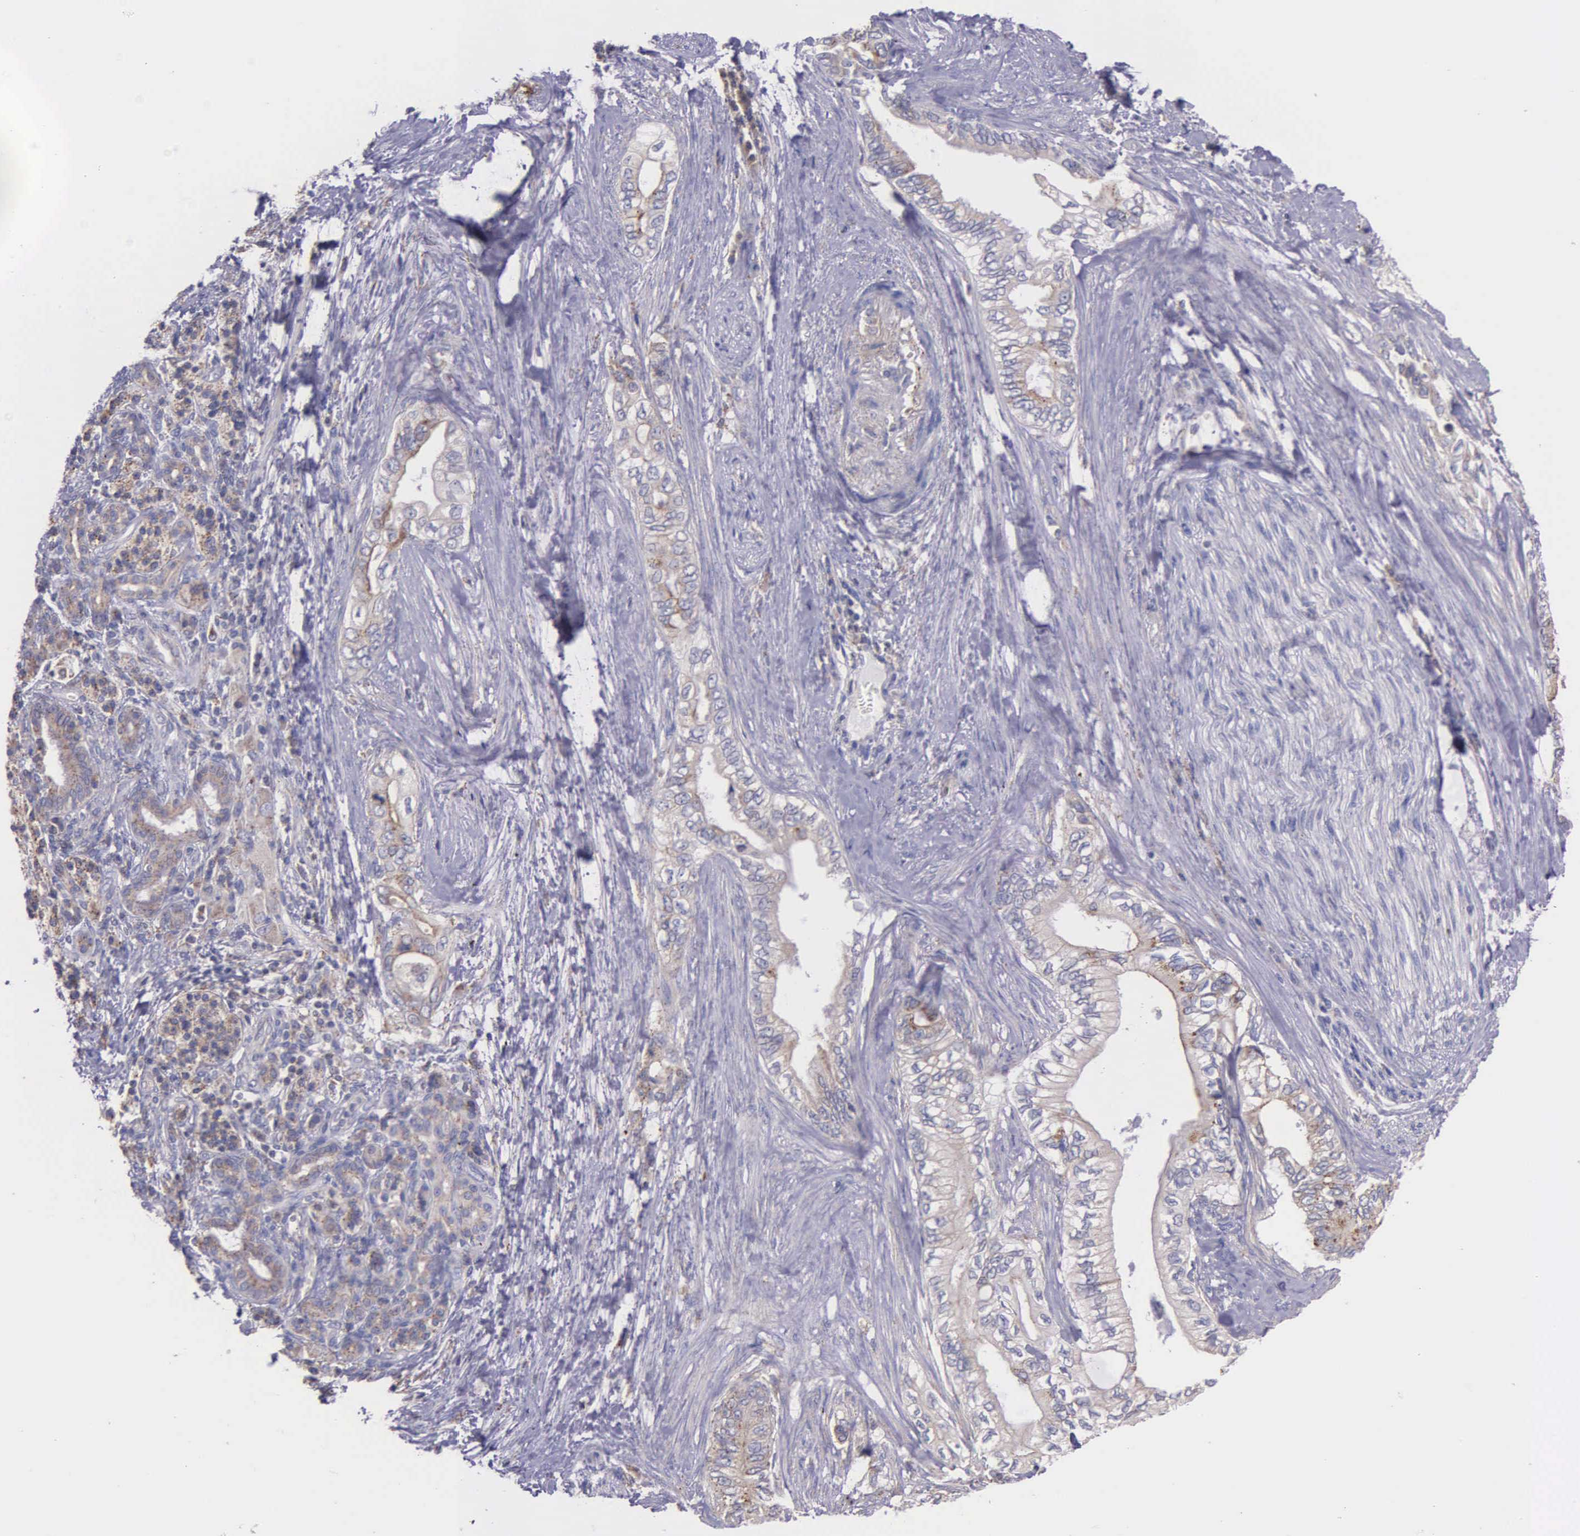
{"staining": {"intensity": "weak", "quantity": "25%-75%", "location": "cytoplasmic/membranous"}, "tissue": "pancreatic cancer", "cell_type": "Tumor cells", "image_type": "cancer", "snomed": [{"axis": "morphology", "description": "Adenocarcinoma, NOS"}, {"axis": "topography", "description": "Pancreas"}], "caption": "DAB (3,3'-diaminobenzidine) immunohistochemical staining of human adenocarcinoma (pancreatic) demonstrates weak cytoplasmic/membranous protein positivity in about 25%-75% of tumor cells.", "gene": "MIA2", "patient": {"sex": "female", "age": 66}}